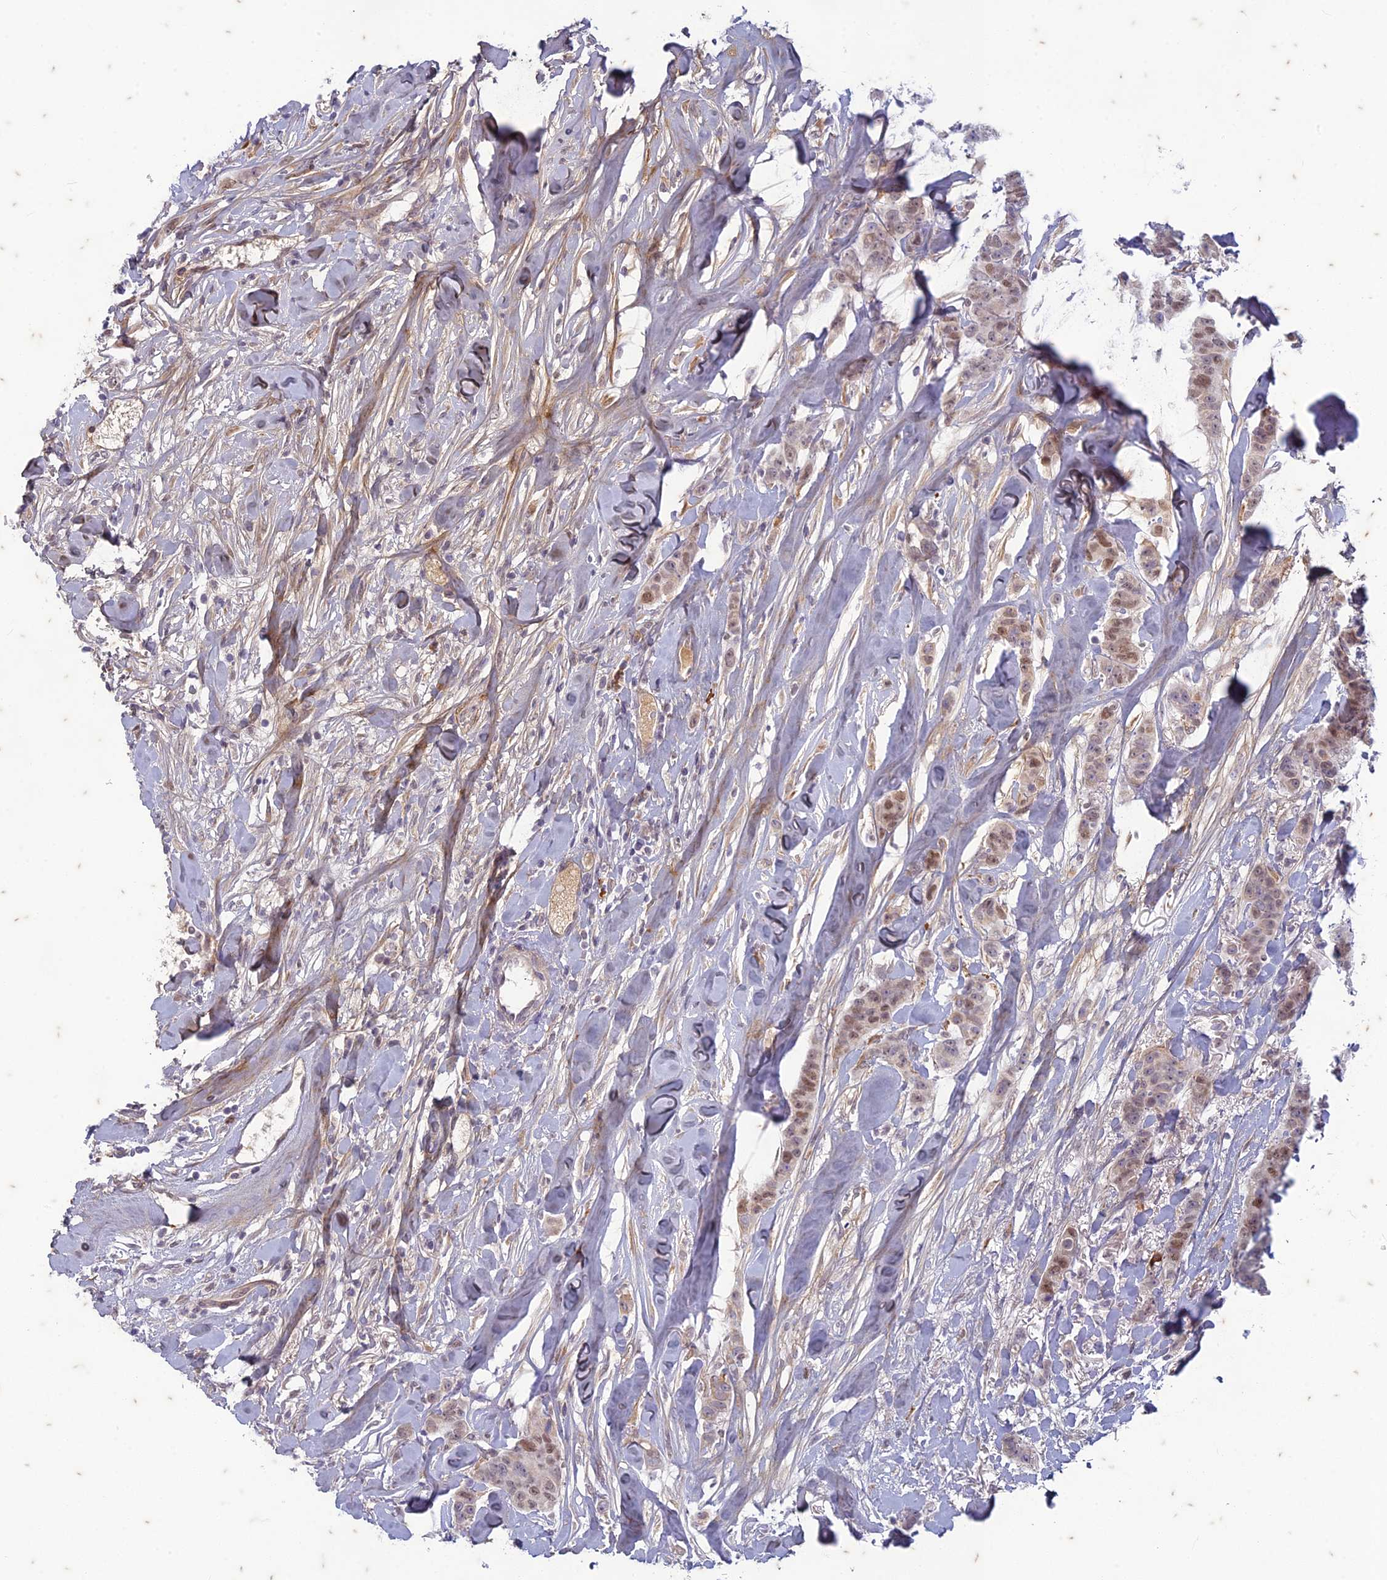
{"staining": {"intensity": "moderate", "quantity": "25%-75%", "location": "nuclear"}, "tissue": "breast cancer", "cell_type": "Tumor cells", "image_type": "cancer", "snomed": [{"axis": "morphology", "description": "Duct carcinoma"}, {"axis": "topography", "description": "Breast"}], "caption": "Moderate nuclear protein staining is identified in approximately 25%-75% of tumor cells in breast cancer (invasive ductal carcinoma).", "gene": "PABPN1L", "patient": {"sex": "female", "age": 40}}